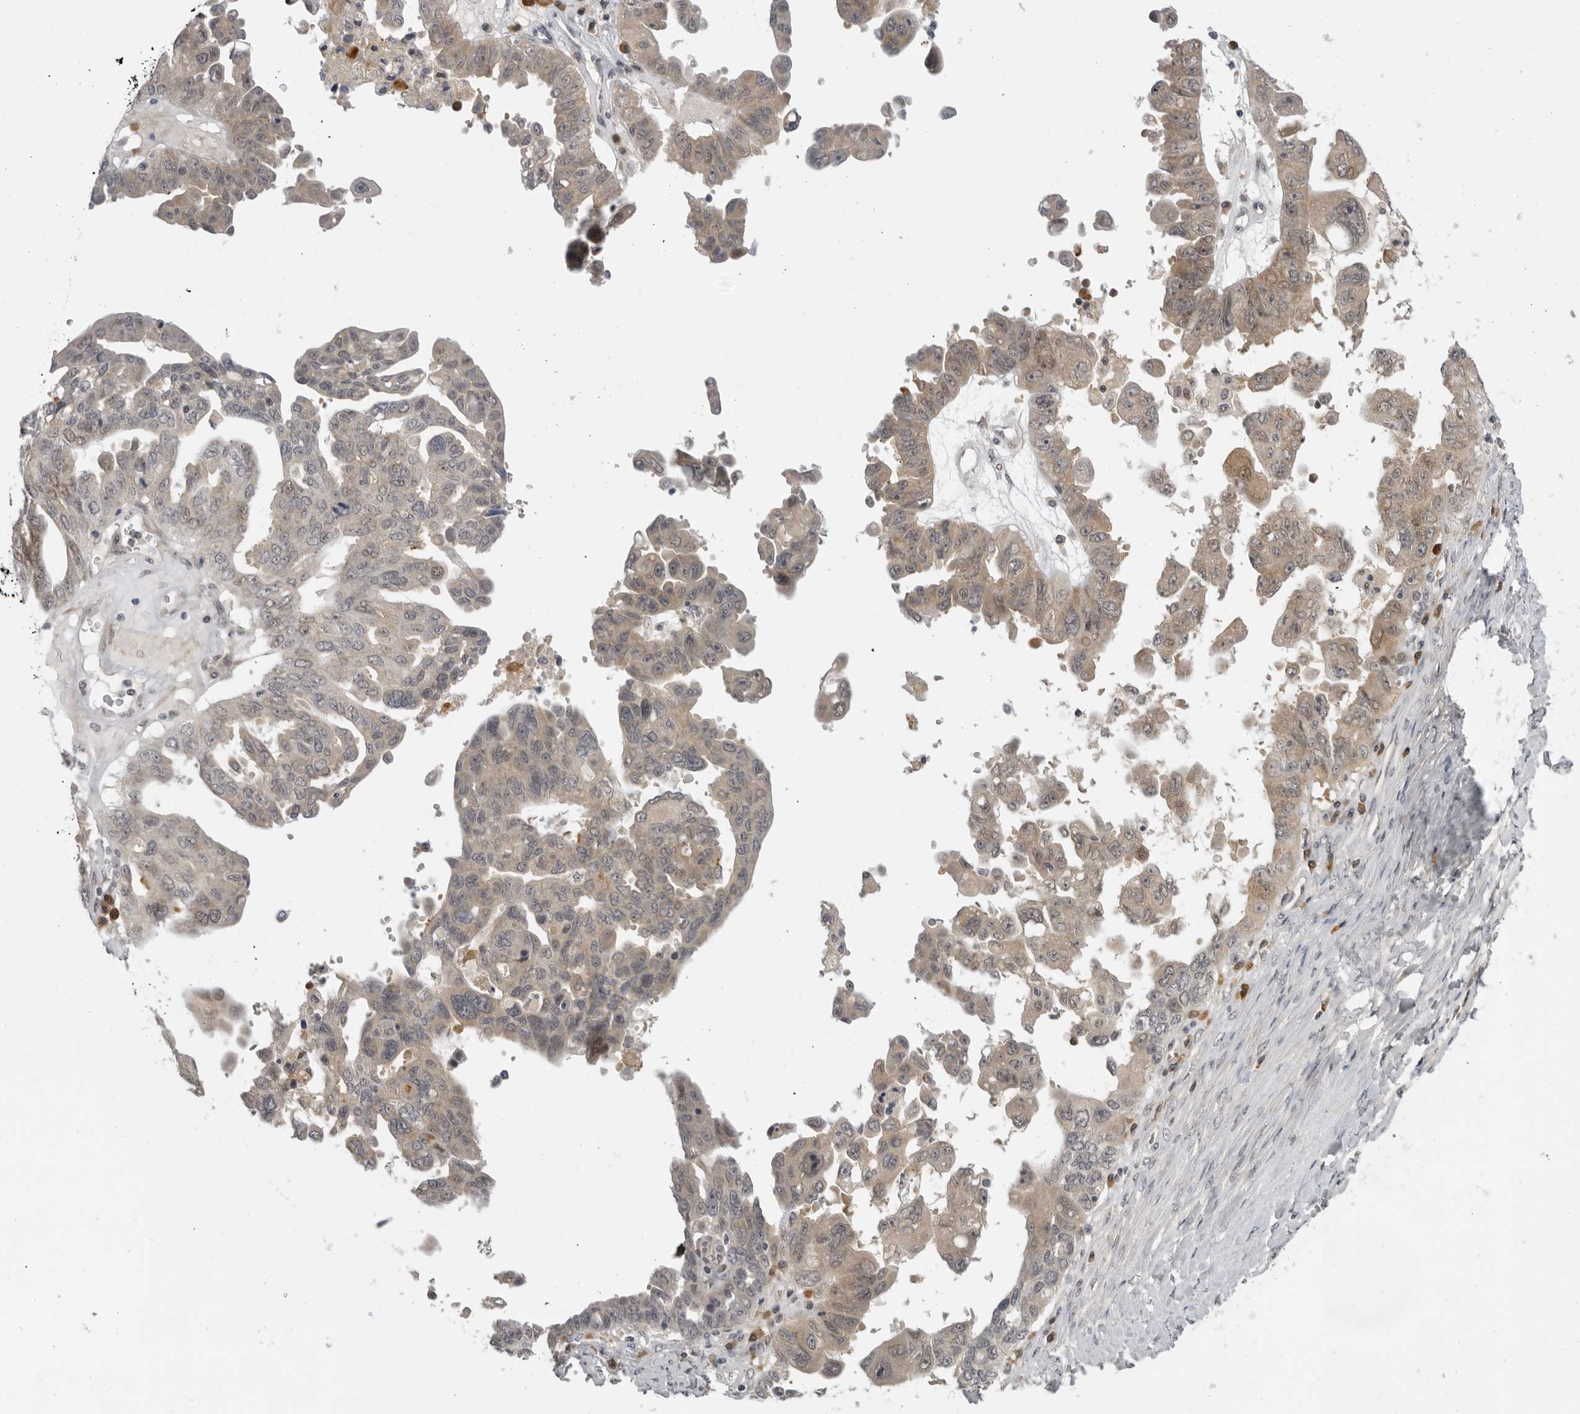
{"staining": {"intensity": "weak", "quantity": "25%-75%", "location": "cytoplasmic/membranous,nuclear"}, "tissue": "ovarian cancer", "cell_type": "Tumor cells", "image_type": "cancer", "snomed": [{"axis": "morphology", "description": "Carcinoma, endometroid"}, {"axis": "topography", "description": "Ovary"}], "caption": "A micrograph showing weak cytoplasmic/membranous and nuclear positivity in approximately 25%-75% of tumor cells in endometroid carcinoma (ovarian), as visualized by brown immunohistochemical staining.", "gene": "ALPK2", "patient": {"sex": "female", "age": 62}}